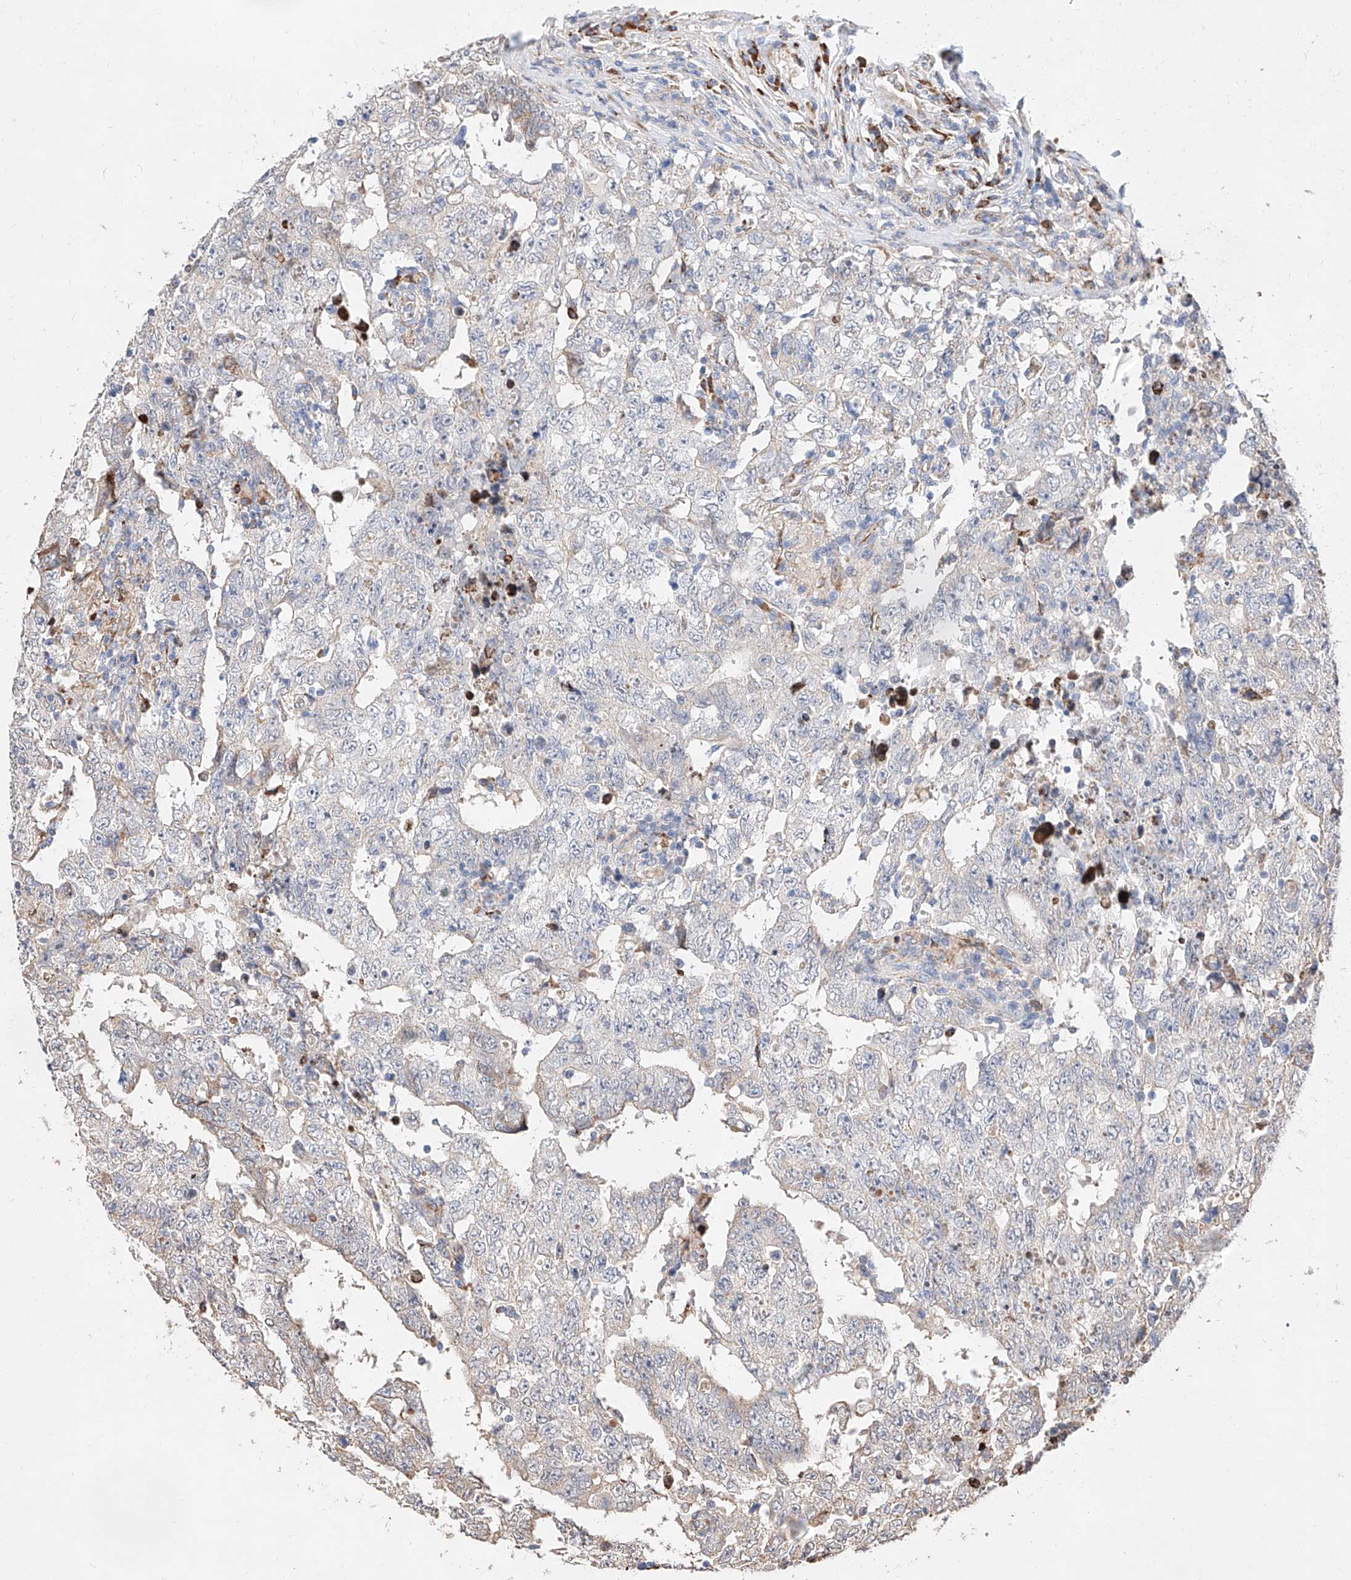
{"staining": {"intensity": "negative", "quantity": "none", "location": "none"}, "tissue": "testis cancer", "cell_type": "Tumor cells", "image_type": "cancer", "snomed": [{"axis": "morphology", "description": "Carcinoma, Embryonal, NOS"}, {"axis": "topography", "description": "Testis"}], "caption": "The IHC micrograph has no significant expression in tumor cells of testis embryonal carcinoma tissue. (DAB (3,3'-diaminobenzidine) immunohistochemistry visualized using brightfield microscopy, high magnification).", "gene": "ATP9B", "patient": {"sex": "male", "age": 26}}